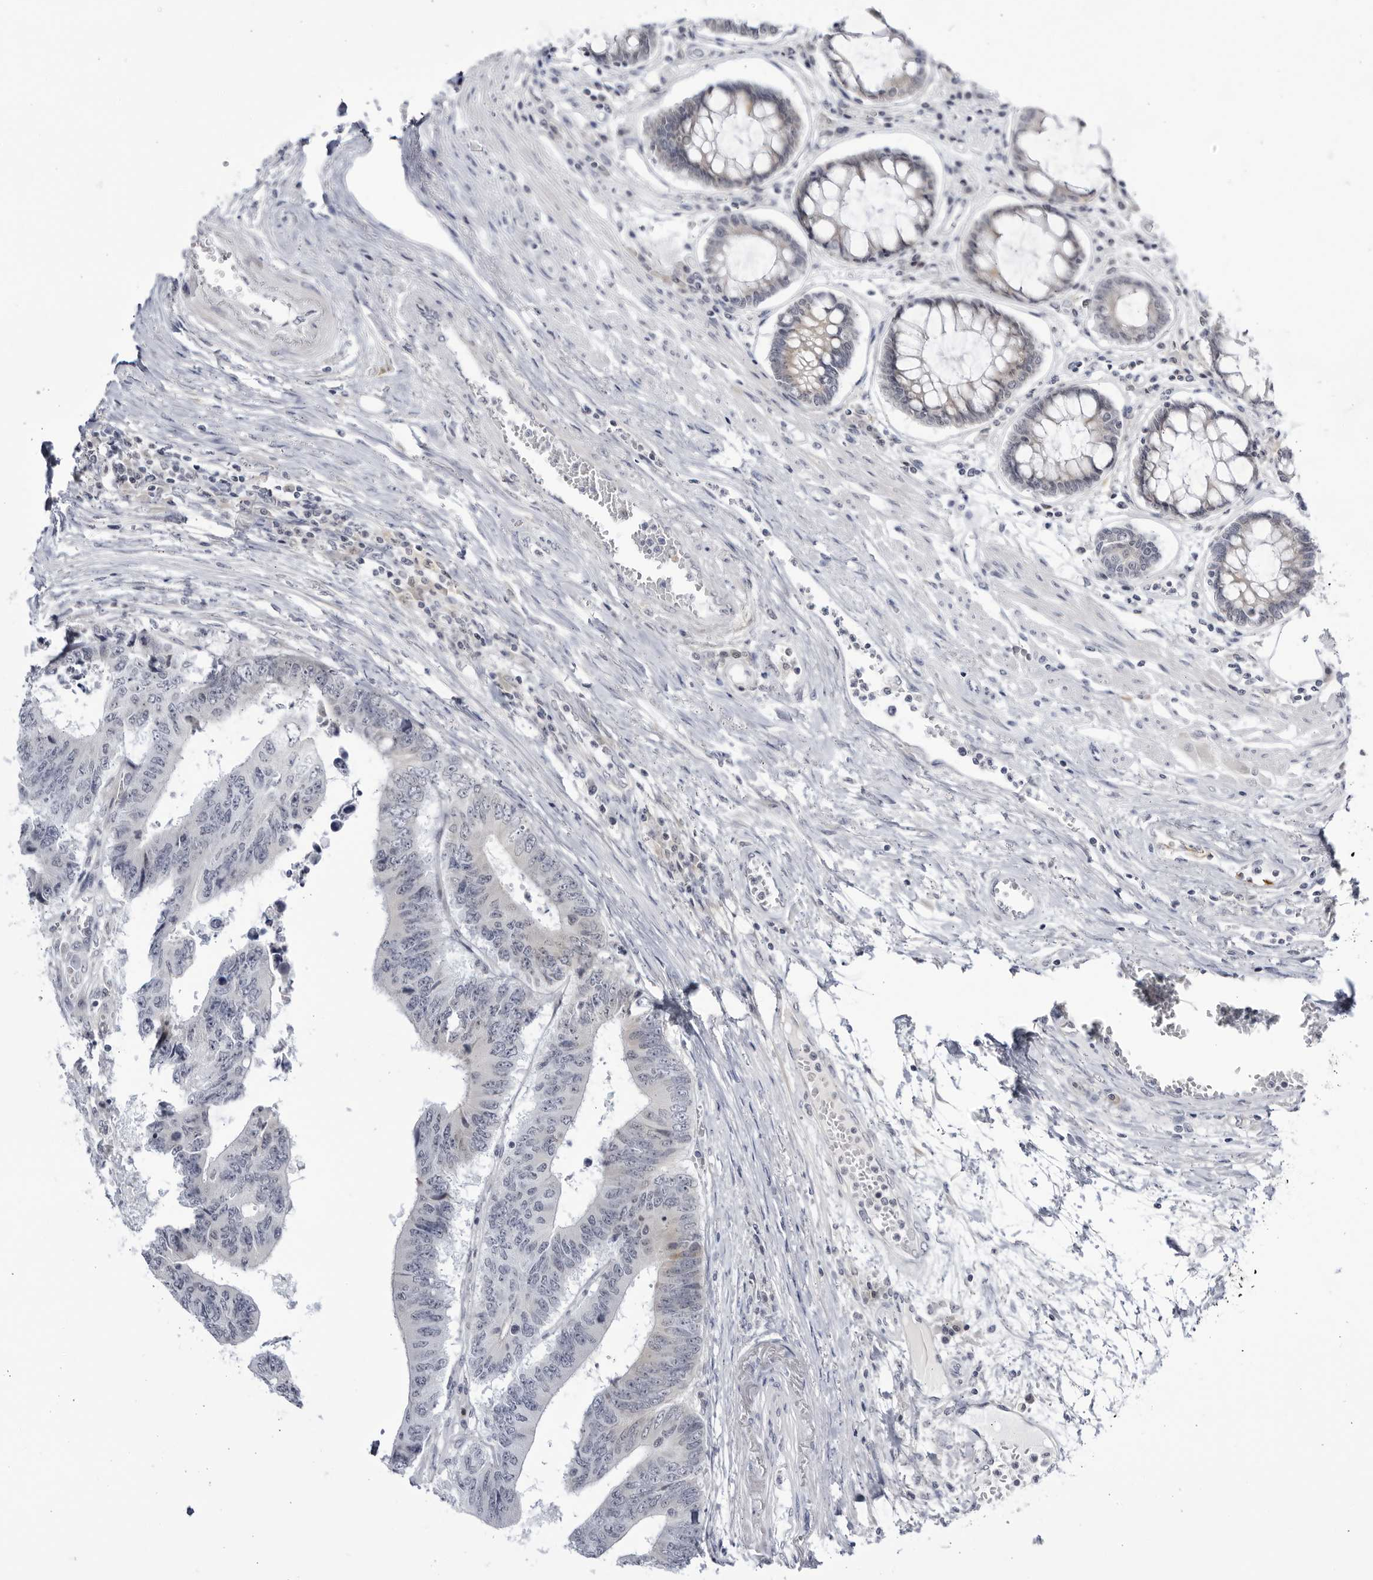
{"staining": {"intensity": "negative", "quantity": "none", "location": "none"}, "tissue": "colorectal cancer", "cell_type": "Tumor cells", "image_type": "cancer", "snomed": [{"axis": "morphology", "description": "Adenocarcinoma, NOS"}, {"axis": "topography", "description": "Rectum"}], "caption": "DAB (3,3'-diaminobenzidine) immunohistochemical staining of colorectal cancer (adenocarcinoma) exhibits no significant staining in tumor cells. (Brightfield microscopy of DAB IHC at high magnification).", "gene": "CNBD1", "patient": {"sex": "male", "age": 84}}